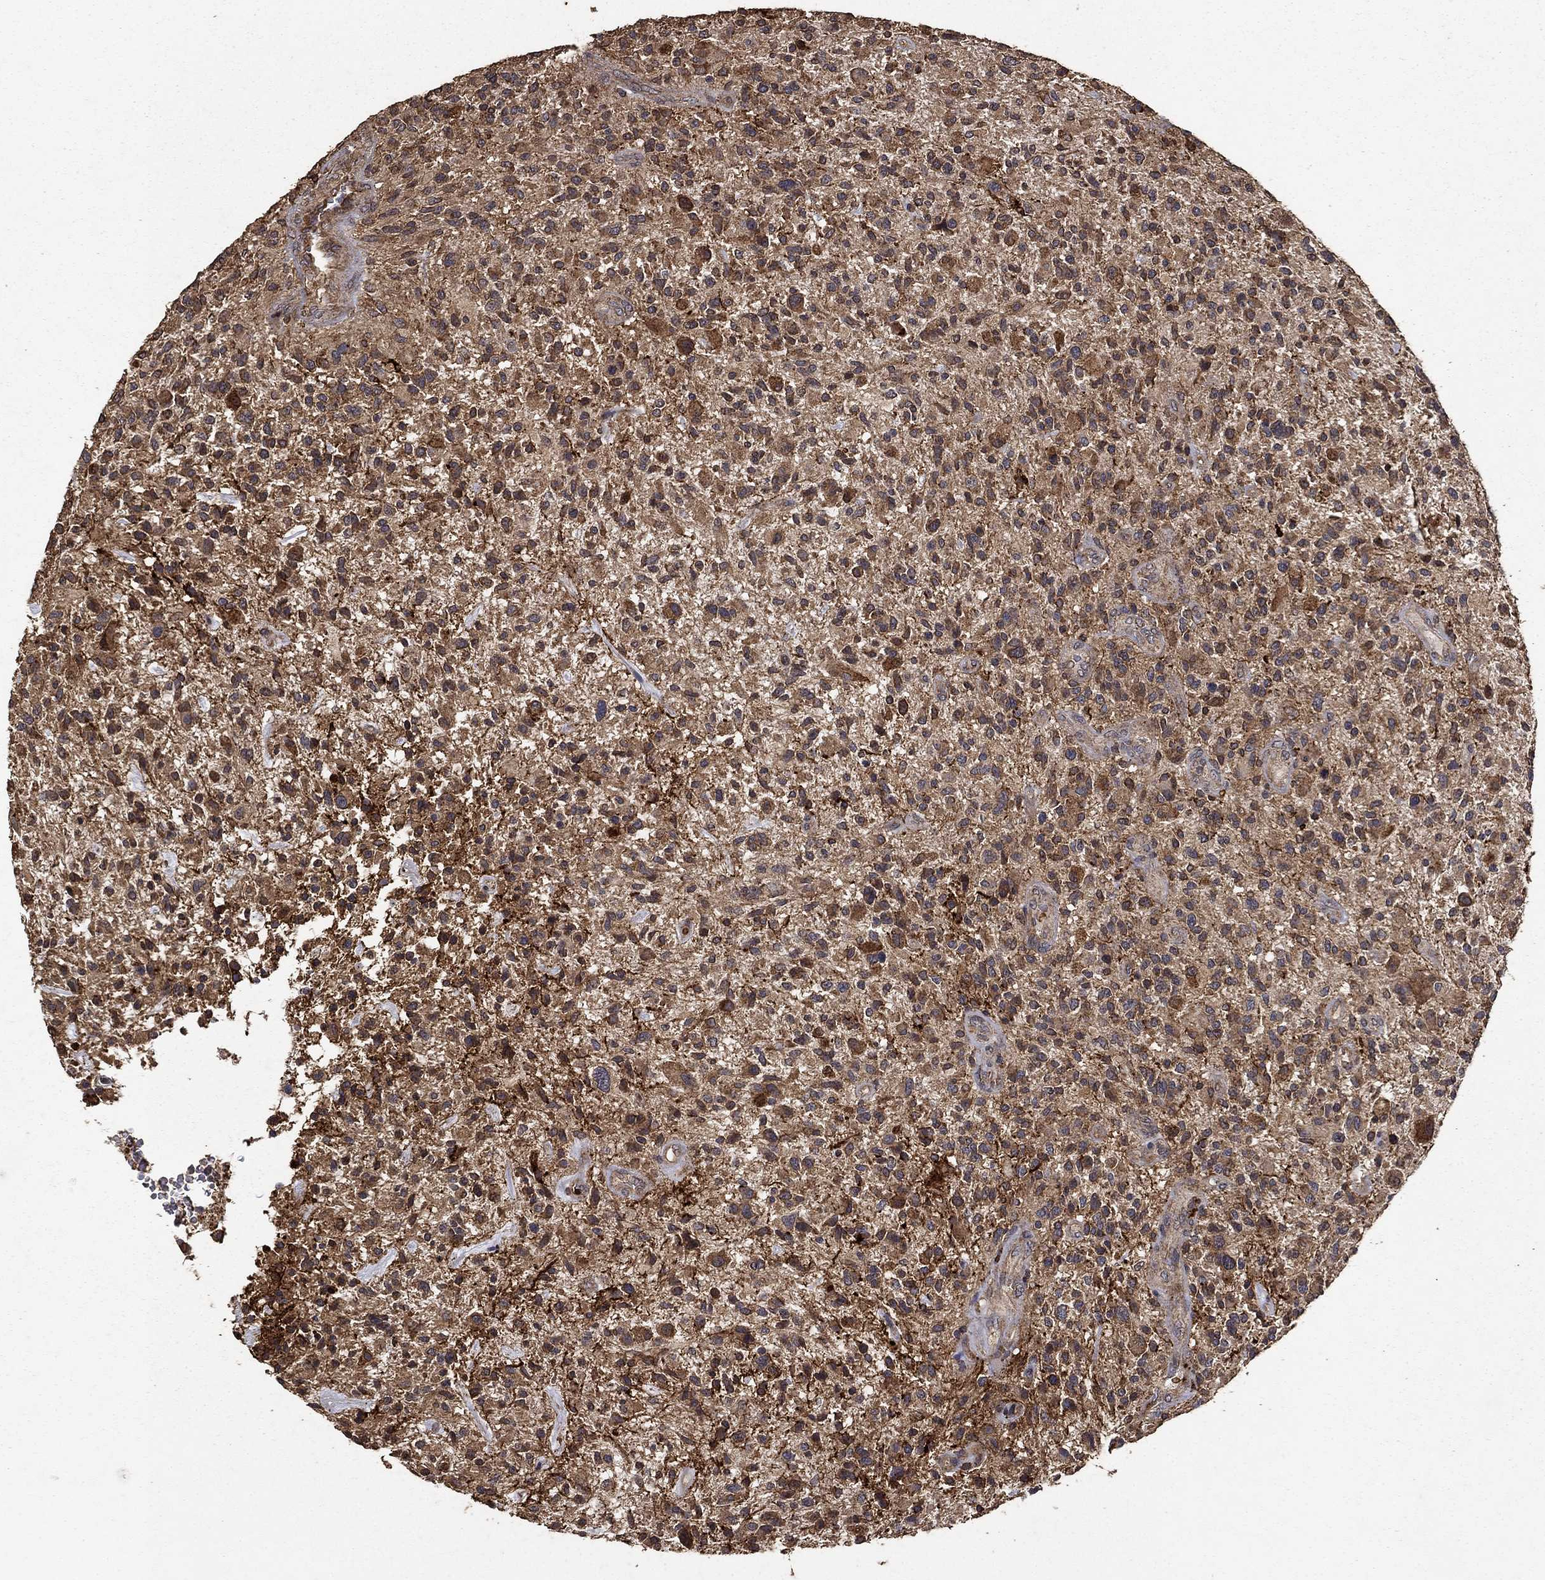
{"staining": {"intensity": "moderate", "quantity": ">75%", "location": "cytoplasmic/membranous"}, "tissue": "glioma", "cell_type": "Tumor cells", "image_type": "cancer", "snomed": [{"axis": "morphology", "description": "Glioma, malignant, High grade"}, {"axis": "topography", "description": "Brain"}], "caption": "Protein staining by IHC displays moderate cytoplasmic/membranous positivity in about >75% of tumor cells in glioma.", "gene": "IFRD1", "patient": {"sex": "male", "age": 47}}